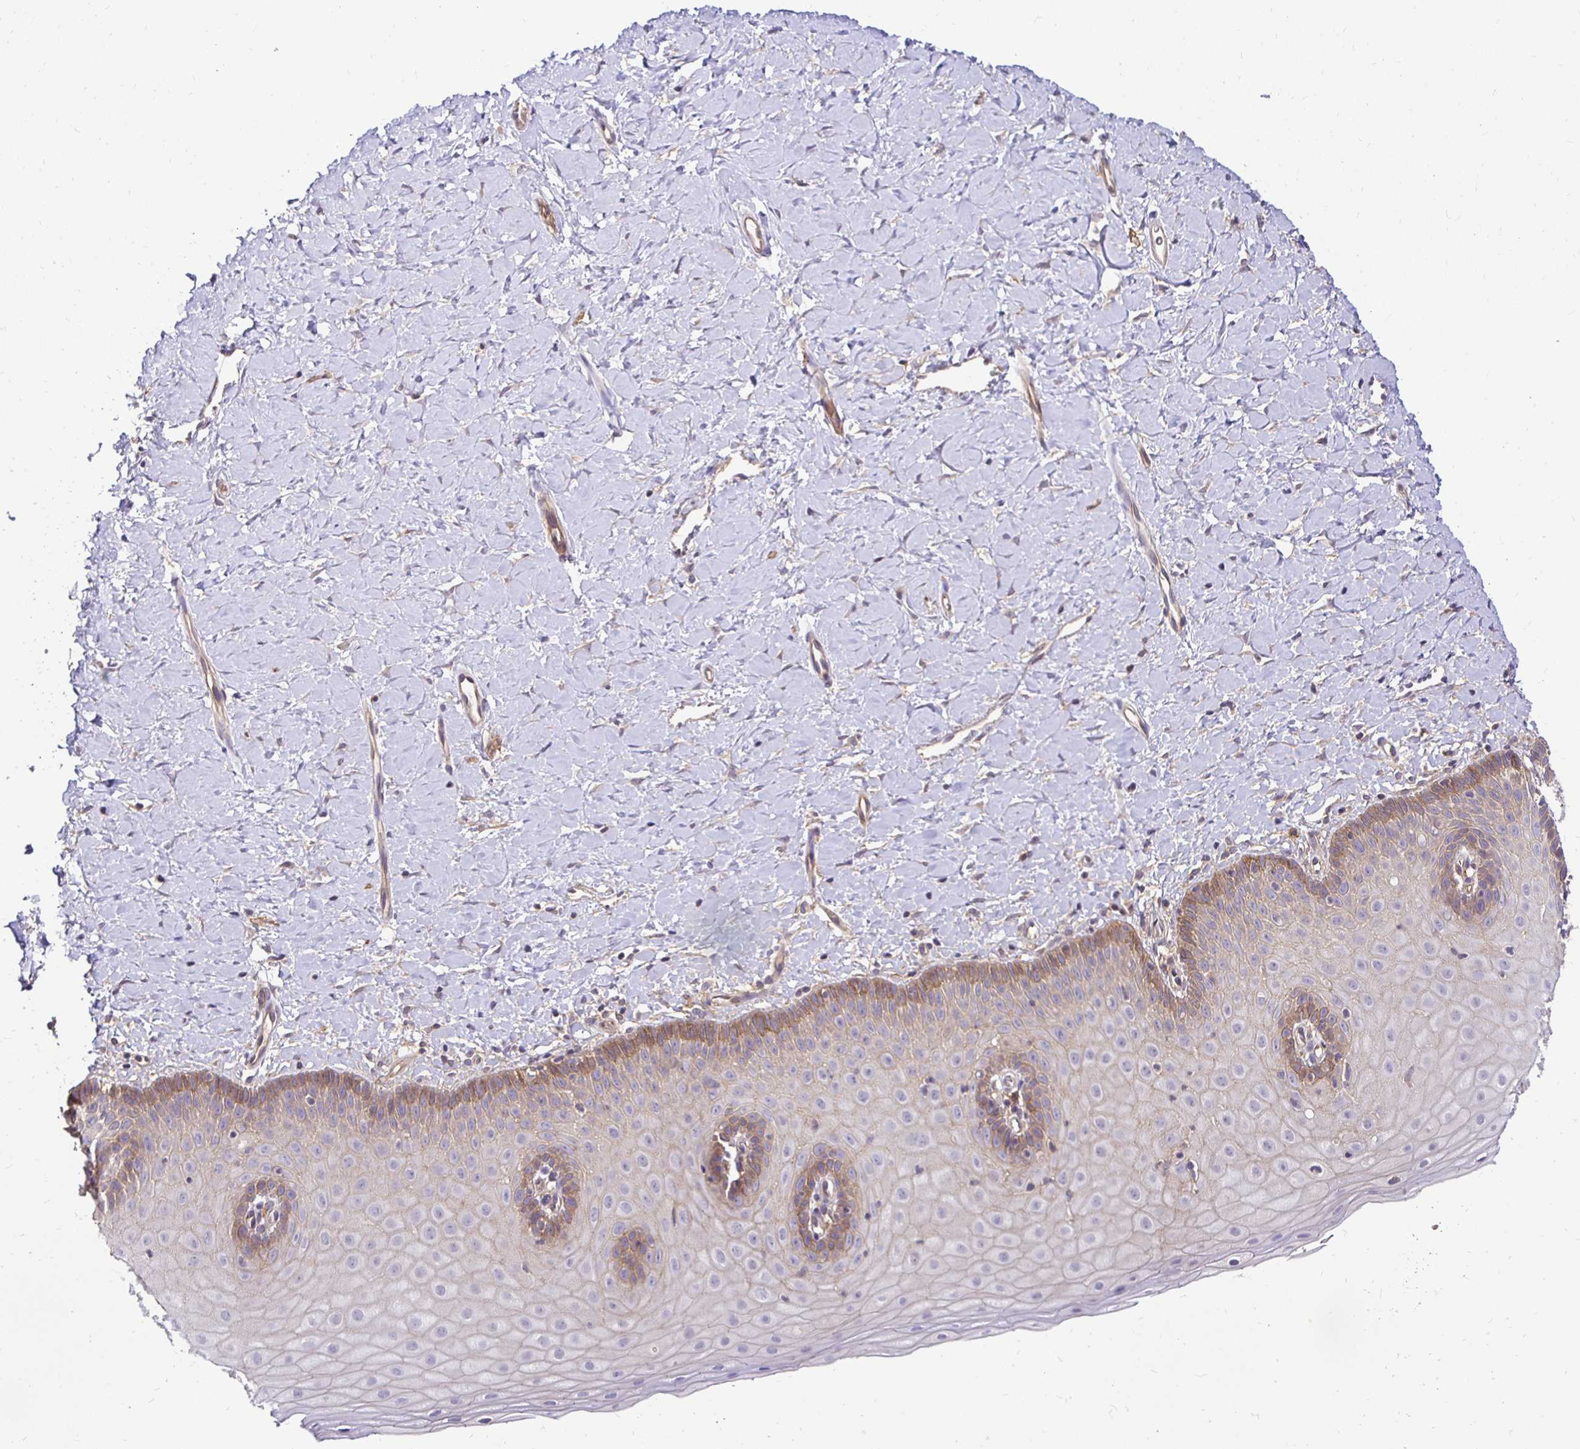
{"staining": {"intensity": "moderate", "quantity": "<25%", "location": "cytoplasmic/membranous"}, "tissue": "cervix", "cell_type": "Squamous epithelial cells", "image_type": "normal", "snomed": [{"axis": "morphology", "description": "Normal tissue, NOS"}, {"axis": "topography", "description": "Cervix"}], "caption": "The immunohistochemical stain labels moderate cytoplasmic/membranous expression in squamous epithelial cells of normal cervix.", "gene": "SLC9A1", "patient": {"sex": "female", "age": 37}}